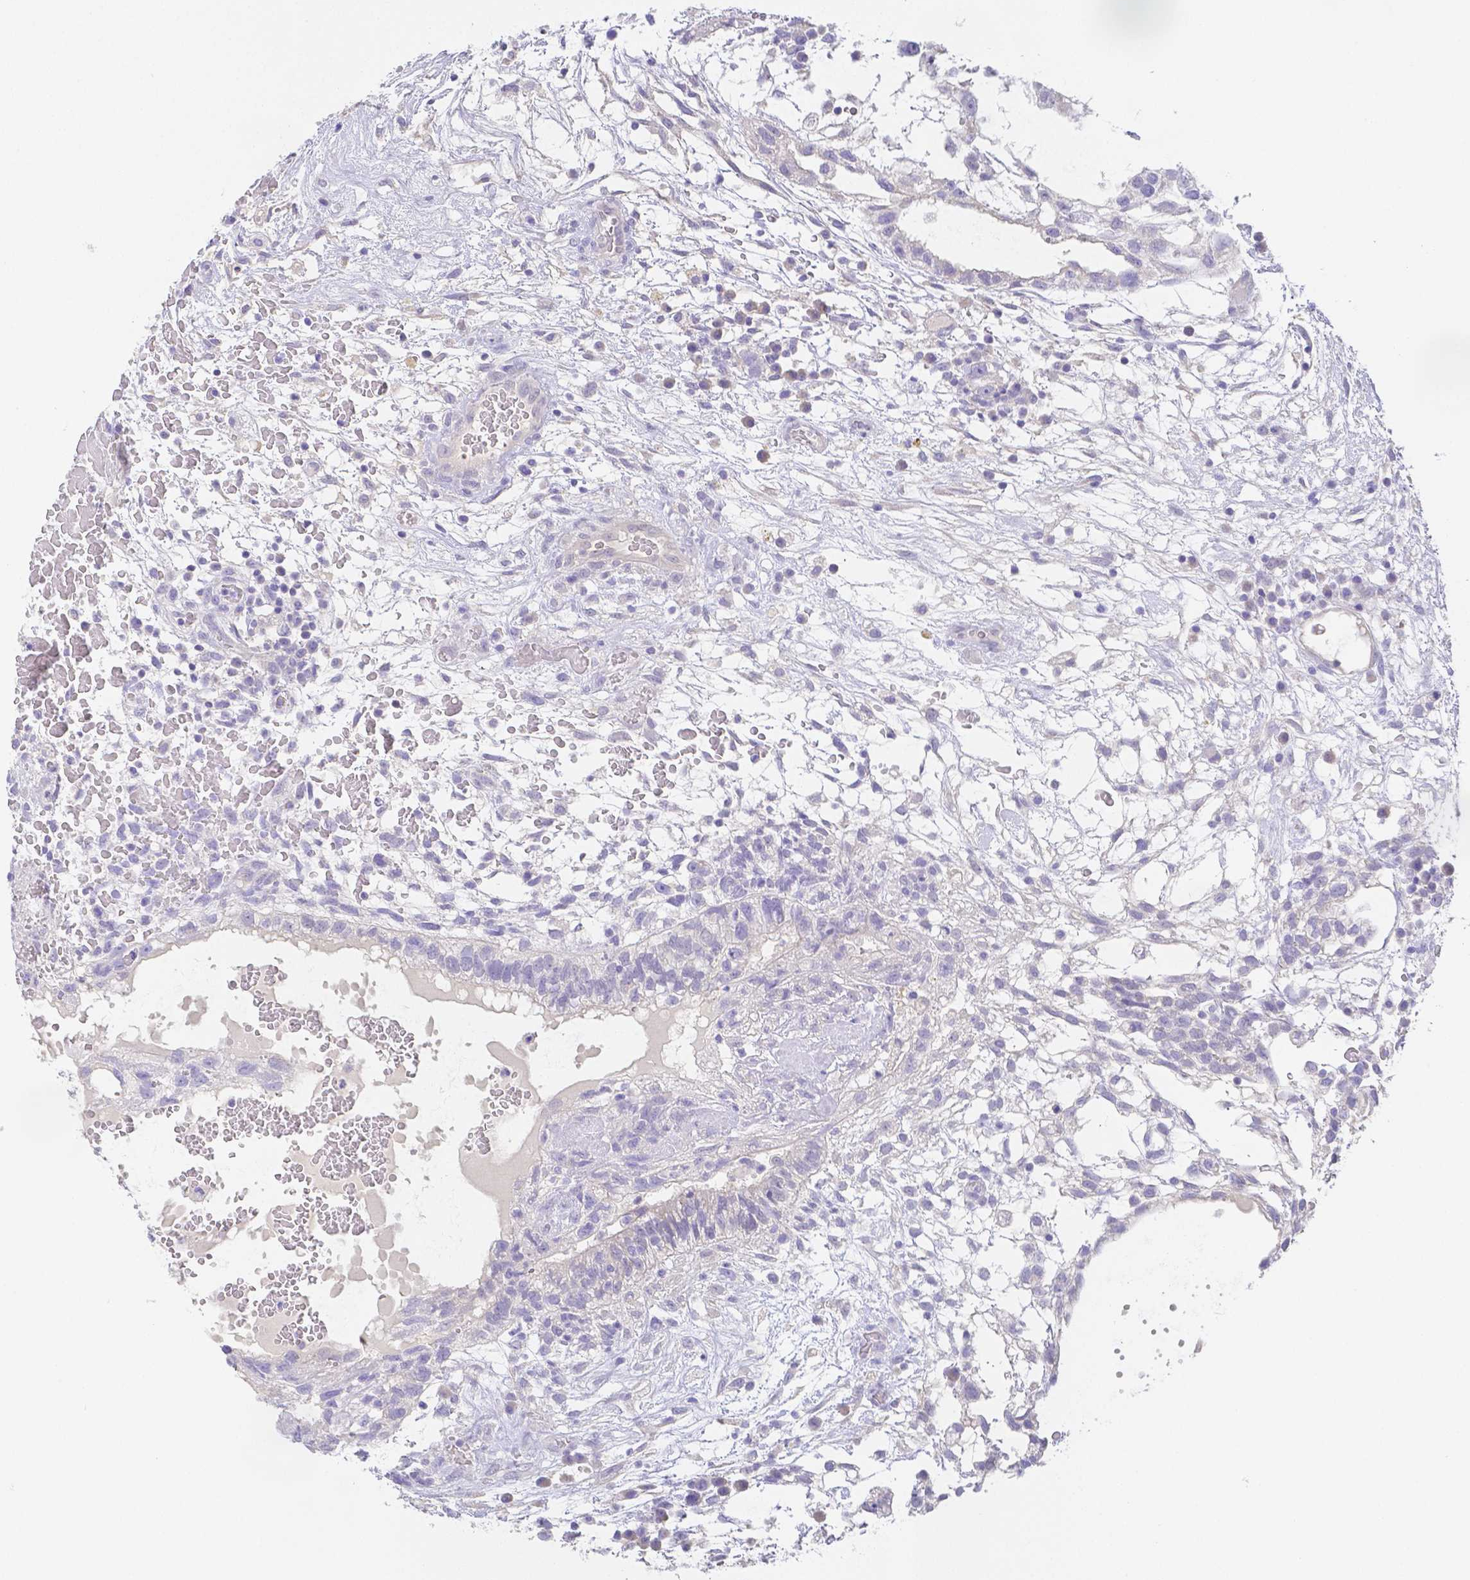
{"staining": {"intensity": "negative", "quantity": "none", "location": "none"}, "tissue": "testis cancer", "cell_type": "Tumor cells", "image_type": "cancer", "snomed": [{"axis": "morphology", "description": "Normal tissue, NOS"}, {"axis": "morphology", "description": "Carcinoma, Embryonal, NOS"}, {"axis": "topography", "description": "Testis"}], "caption": "High power microscopy image of an immunohistochemistry (IHC) micrograph of testis cancer (embryonal carcinoma), revealing no significant positivity in tumor cells.", "gene": "ZG16B", "patient": {"sex": "male", "age": 32}}